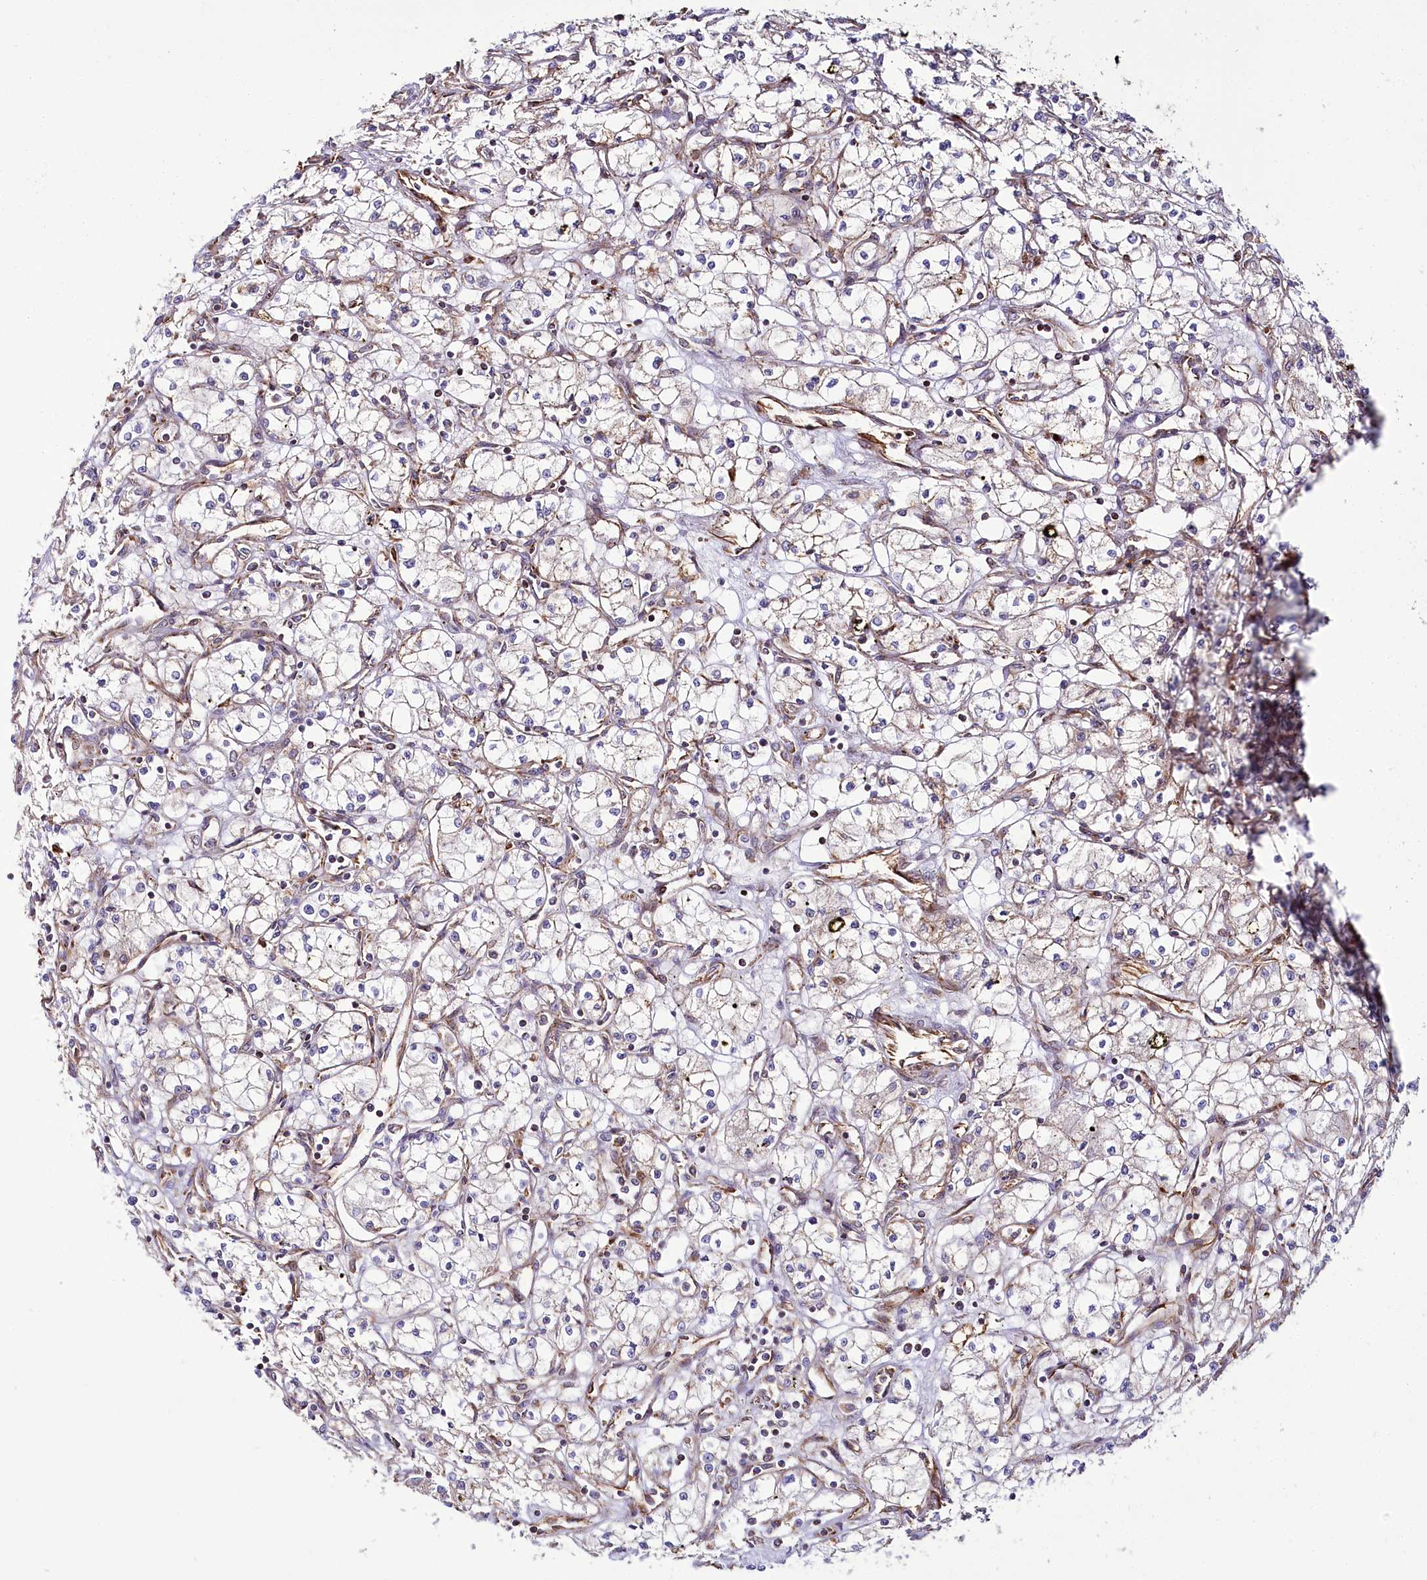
{"staining": {"intensity": "negative", "quantity": "none", "location": "none"}, "tissue": "renal cancer", "cell_type": "Tumor cells", "image_type": "cancer", "snomed": [{"axis": "morphology", "description": "Adenocarcinoma, NOS"}, {"axis": "topography", "description": "Kidney"}], "caption": "A micrograph of renal cancer (adenocarcinoma) stained for a protein reveals no brown staining in tumor cells.", "gene": "THUMPD3", "patient": {"sex": "male", "age": 59}}